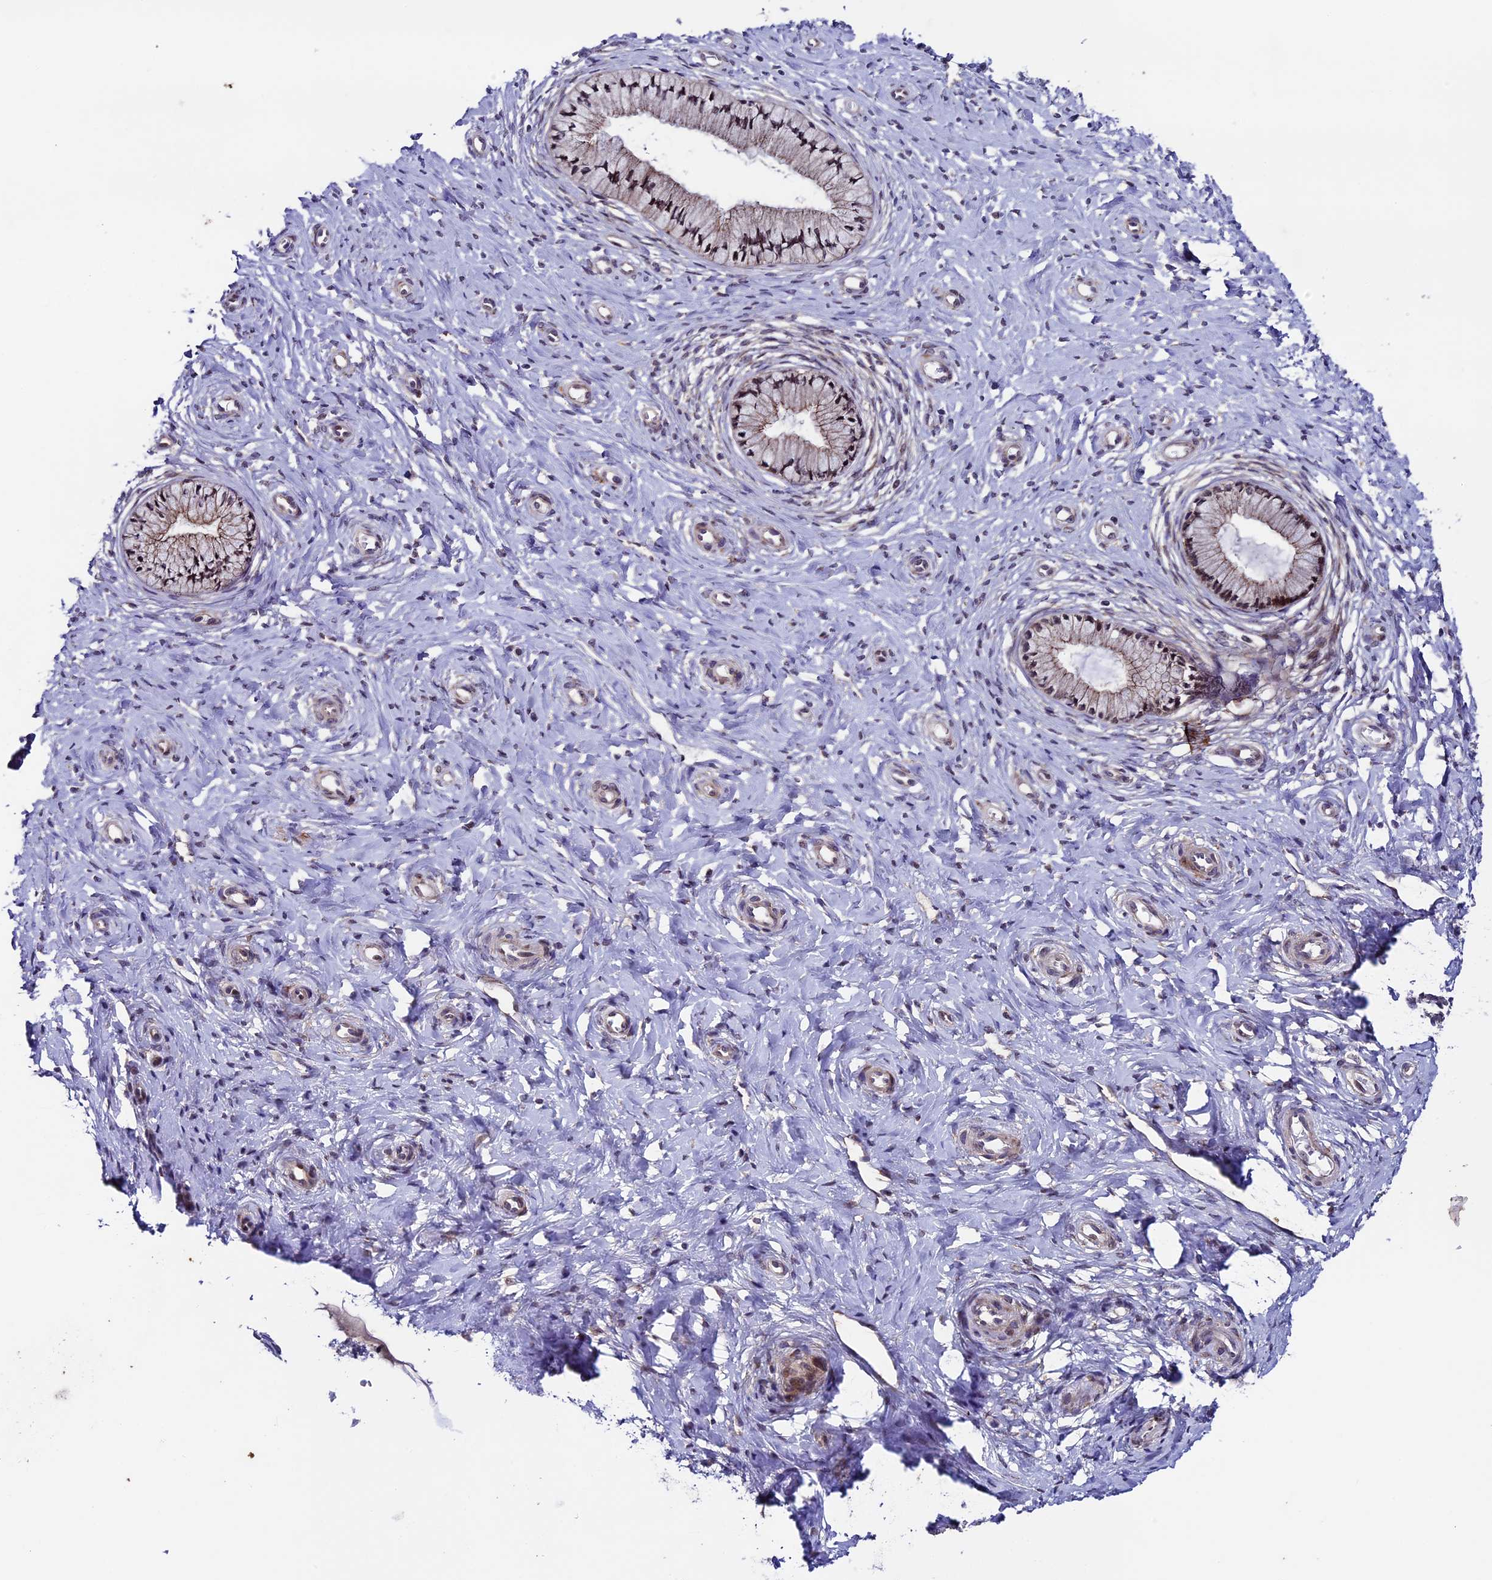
{"staining": {"intensity": "moderate", "quantity": ">75%", "location": "cytoplasmic/membranous,nuclear"}, "tissue": "cervix", "cell_type": "Glandular cells", "image_type": "normal", "snomed": [{"axis": "morphology", "description": "Normal tissue, NOS"}, {"axis": "topography", "description": "Cervix"}], "caption": "The immunohistochemical stain labels moderate cytoplasmic/membranous,nuclear staining in glandular cells of benign cervix.", "gene": "SIPA1L3", "patient": {"sex": "female", "age": 36}}